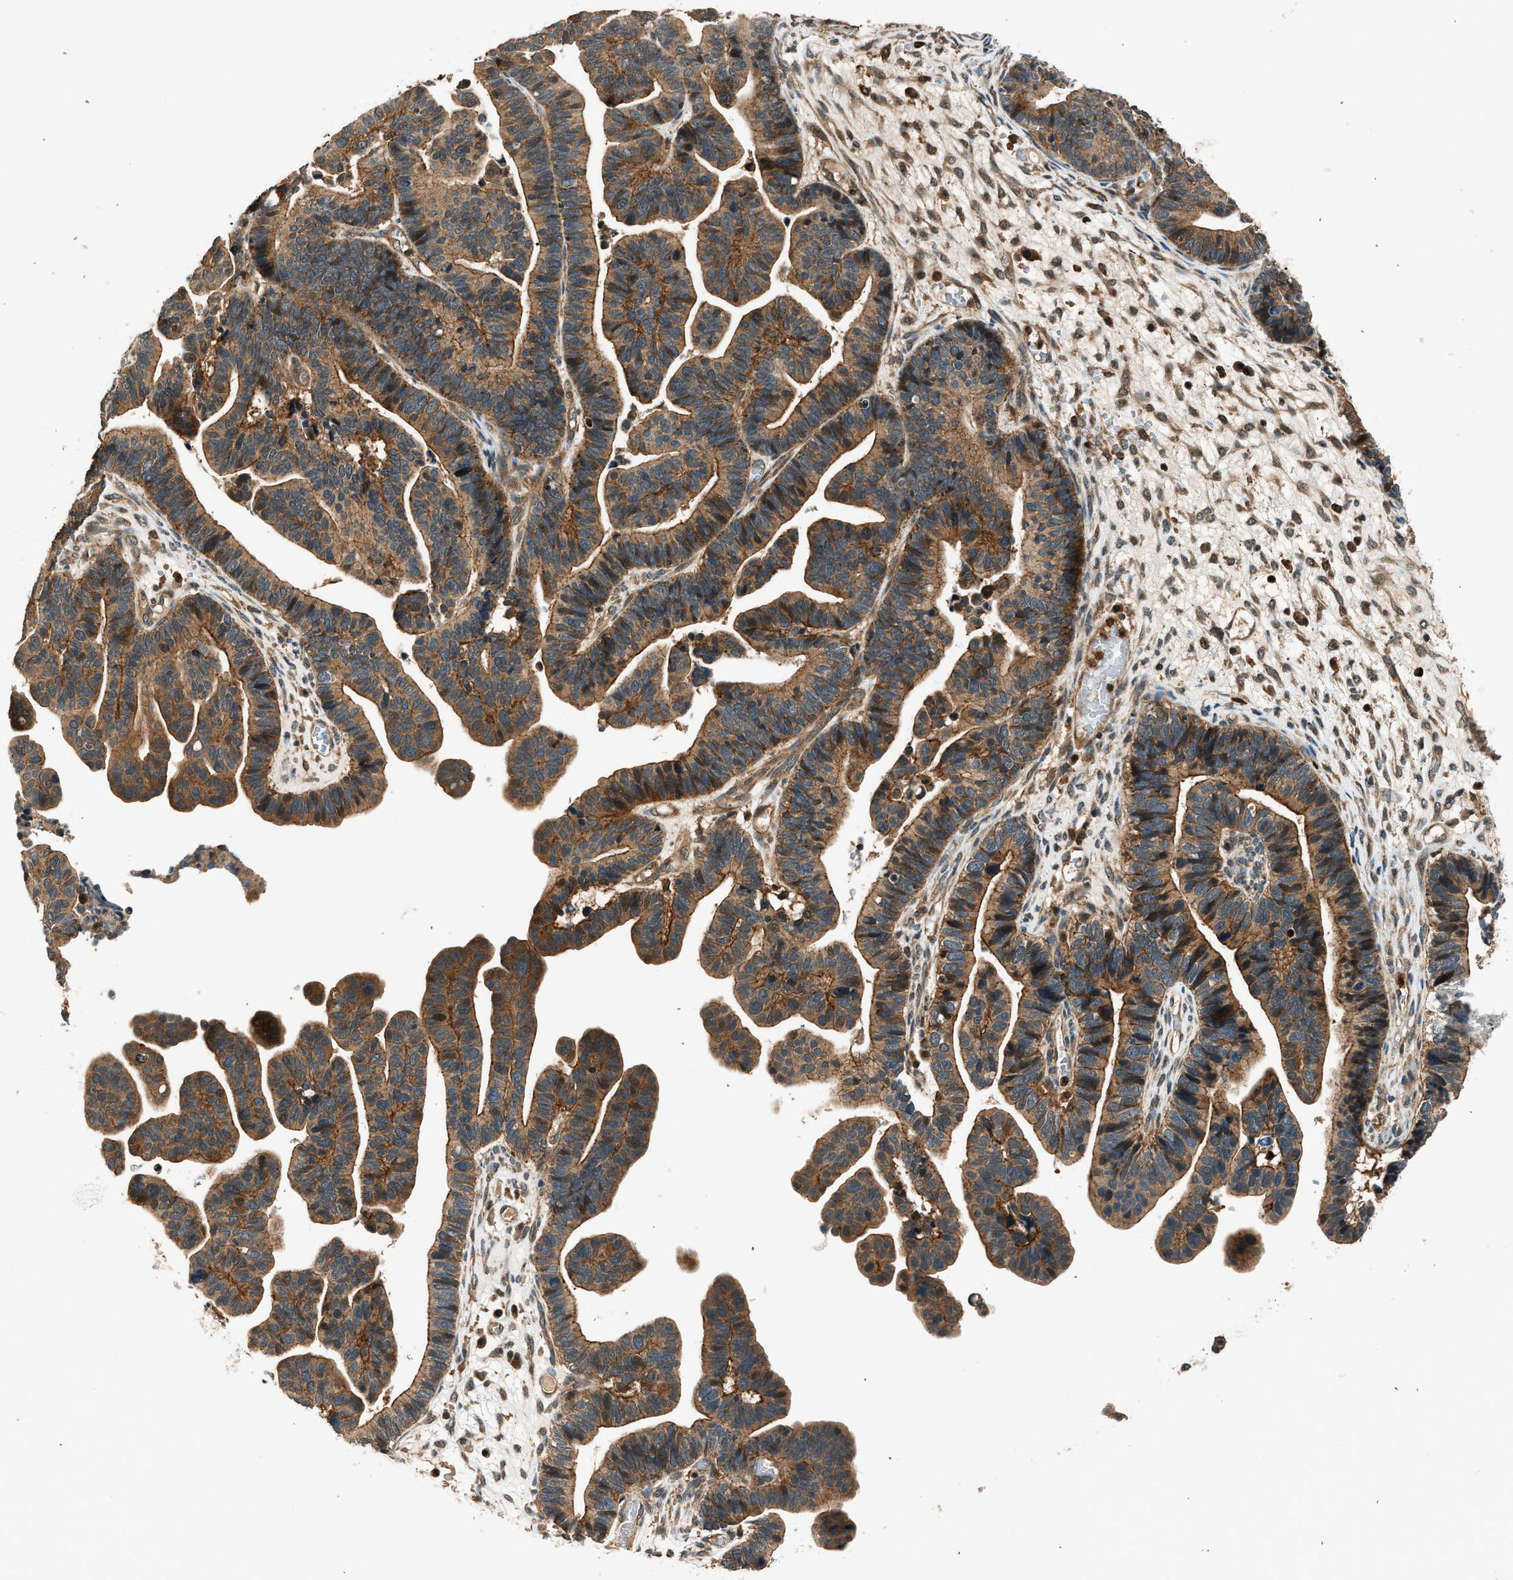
{"staining": {"intensity": "strong", "quantity": ">75%", "location": "cytoplasmic/membranous"}, "tissue": "ovarian cancer", "cell_type": "Tumor cells", "image_type": "cancer", "snomed": [{"axis": "morphology", "description": "Cystadenocarcinoma, serous, NOS"}, {"axis": "topography", "description": "Ovary"}], "caption": "This histopathology image reveals immunohistochemistry (IHC) staining of human ovarian cancer (serous cystadenocarcinoma), with high strong cytoplasmic/membranous positivity in about >75% of tumor cells.", "gene": "ARHGEF11", "patient": {"sex": "female", "age": 56}}